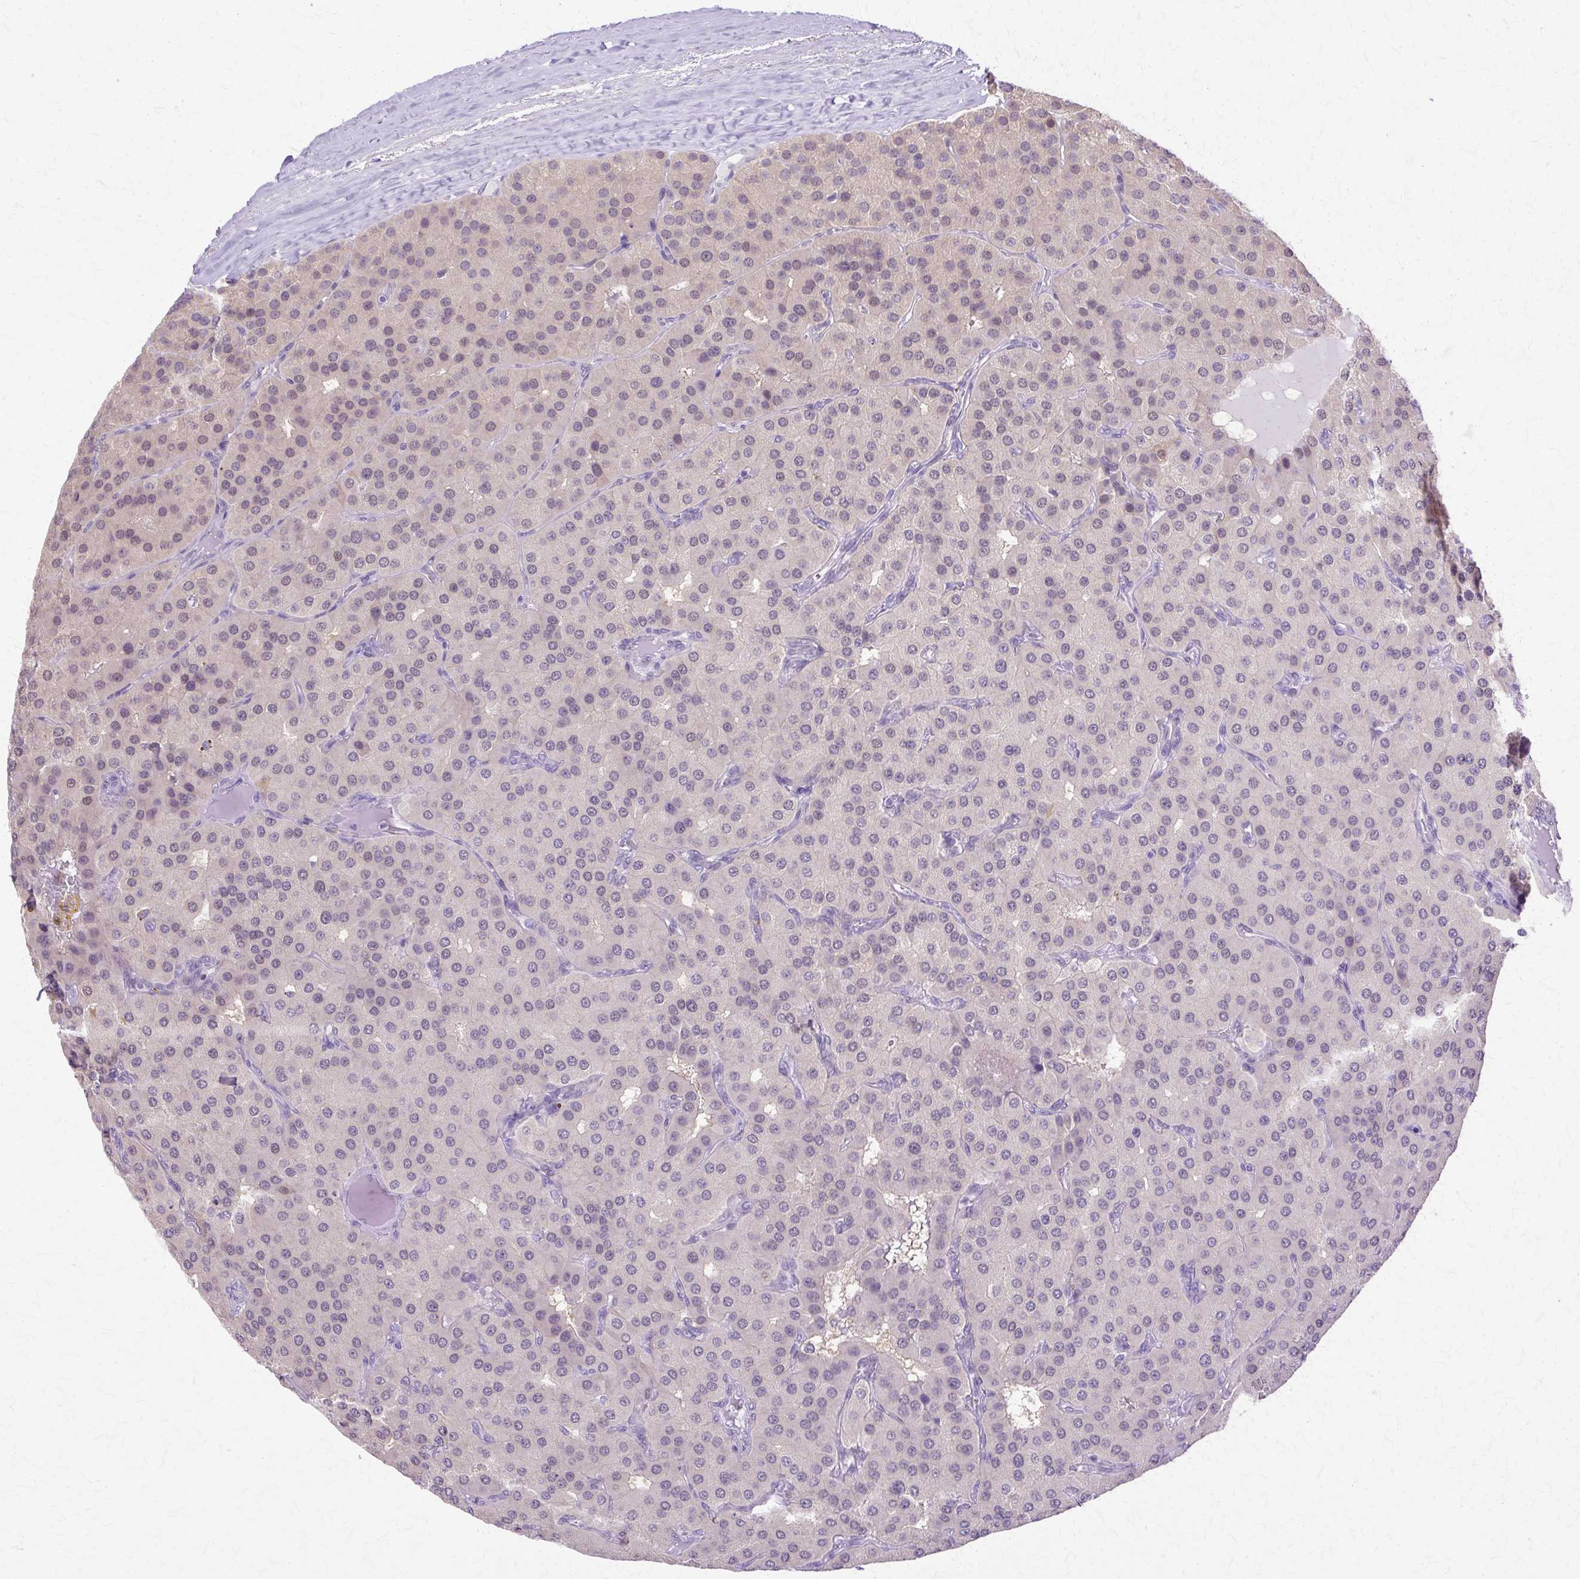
{"staining": {"intensity": "weak", "quantity": "<25%", "location": "nuclear"}, "tissue": "parathyroid gland", "cell_type": "Glandular cells", "image_type": "normal", "snomed": [{"axis": "morphology", "description": "Normal tissue, NOS"}, {"axis": "morphology", "description": "Adenoma, NOS"}, {"axis": "topography", "description": "Parathyroid gland"}], "caption": "This is an IHC image of unremarkable human parathyroid gland. There is no expression in glandular cells.", "gene": "HSPA1A", "patient": {"sex": "female", "age": 86}}